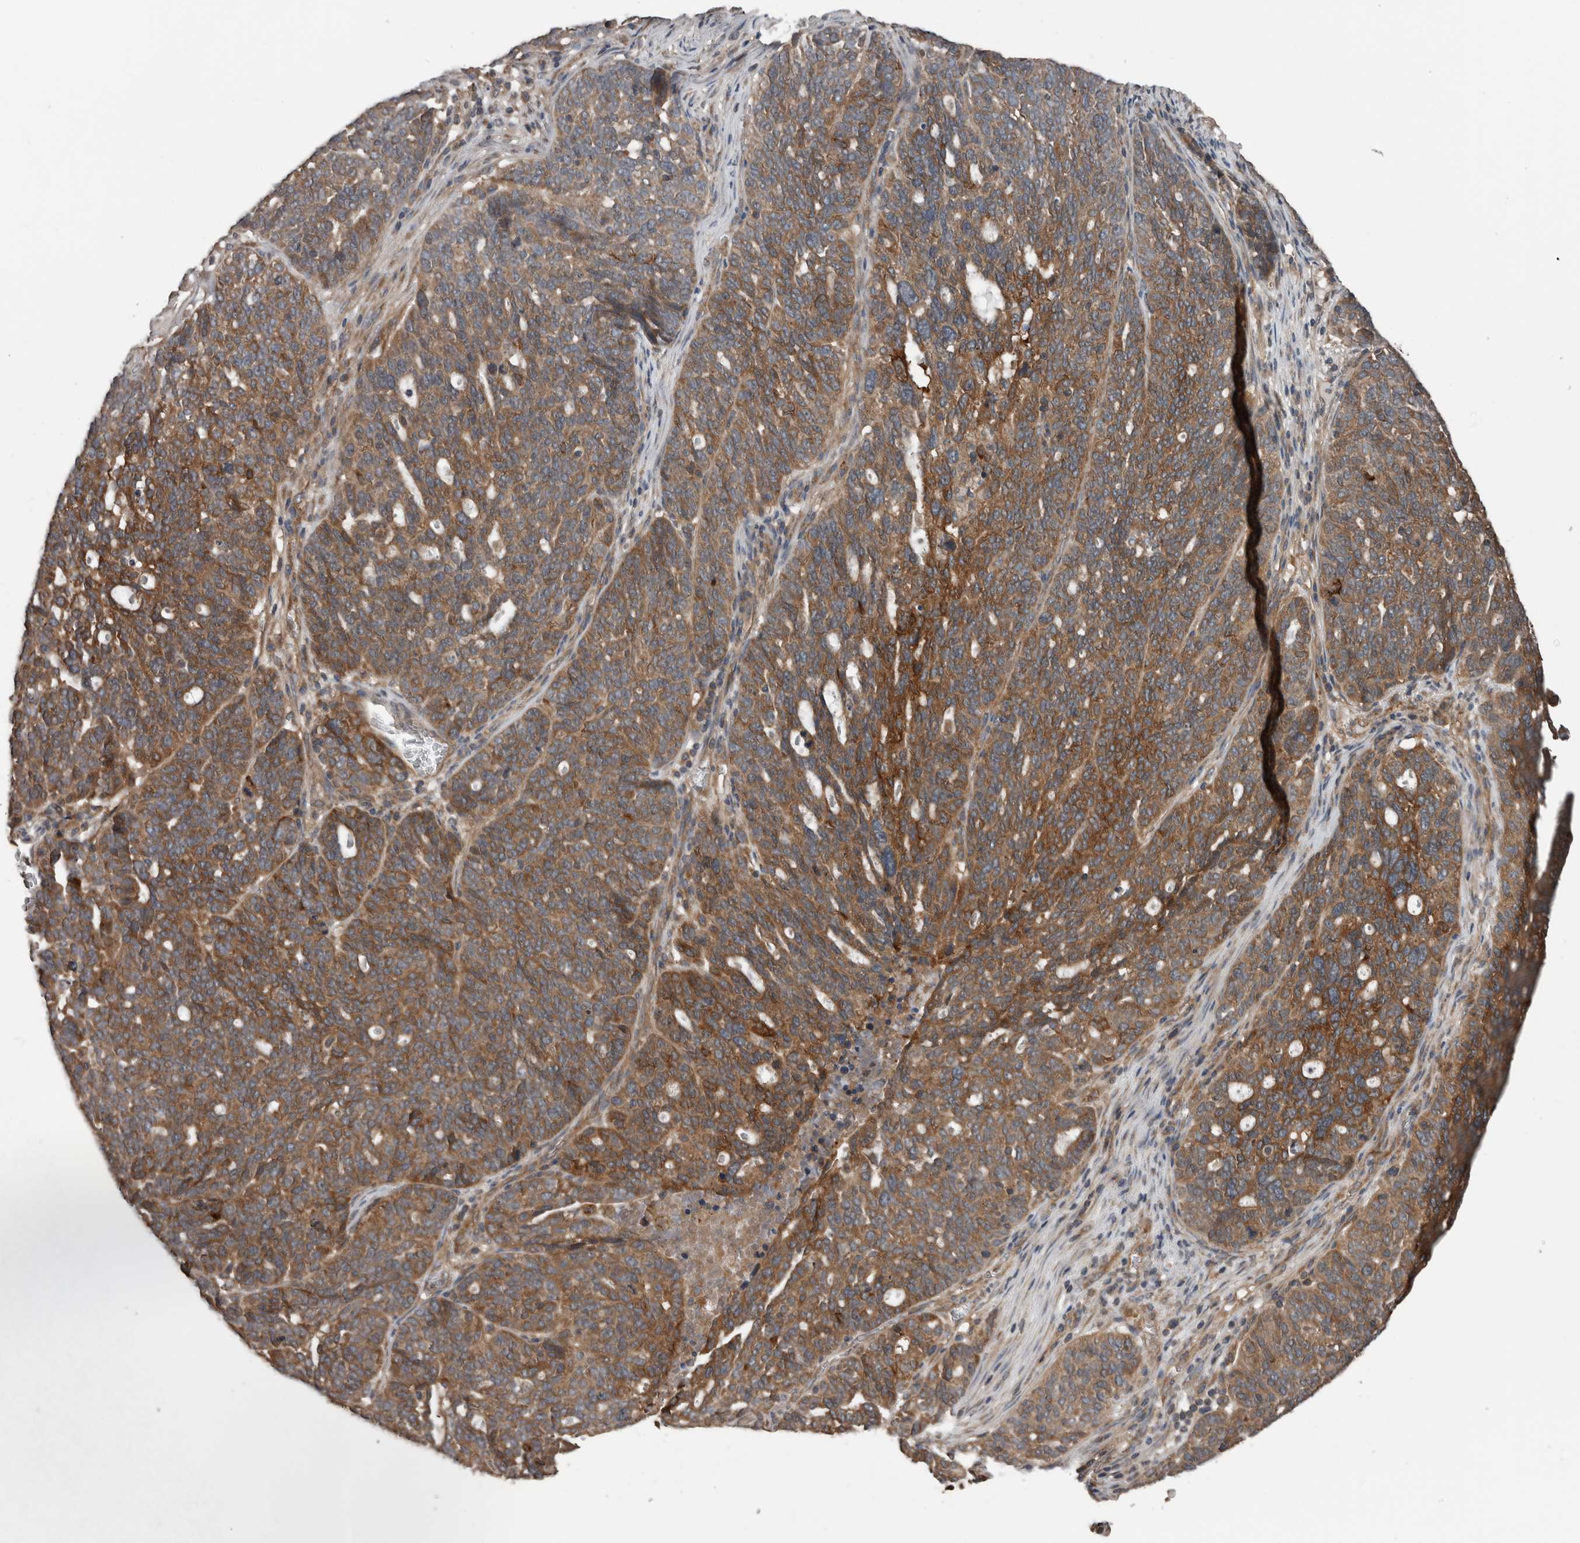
{"staining": {"intensity": "moderate", "quantity": ">75%", "location": "cytoplasmic/membranous"}, "tissue": "ovarian cancer", "cell_type": "Tumor cells", "image_type": "cancer", "snomed": [{"axis": "morphology", "description": "Cystadenocarcinoma, serous, NOS"}, {"axis": "topography", "description": "Ovary"}], "caption": "Immunohistochemical staining of human serous cystadenocarcinoma (ovarian) displays medium levels of moderate cytoplasmic/membranous staining in approximately >75% of tumor cells.", "gene": "RIOK3", "patient": {"sex": "female", "age": 59}}